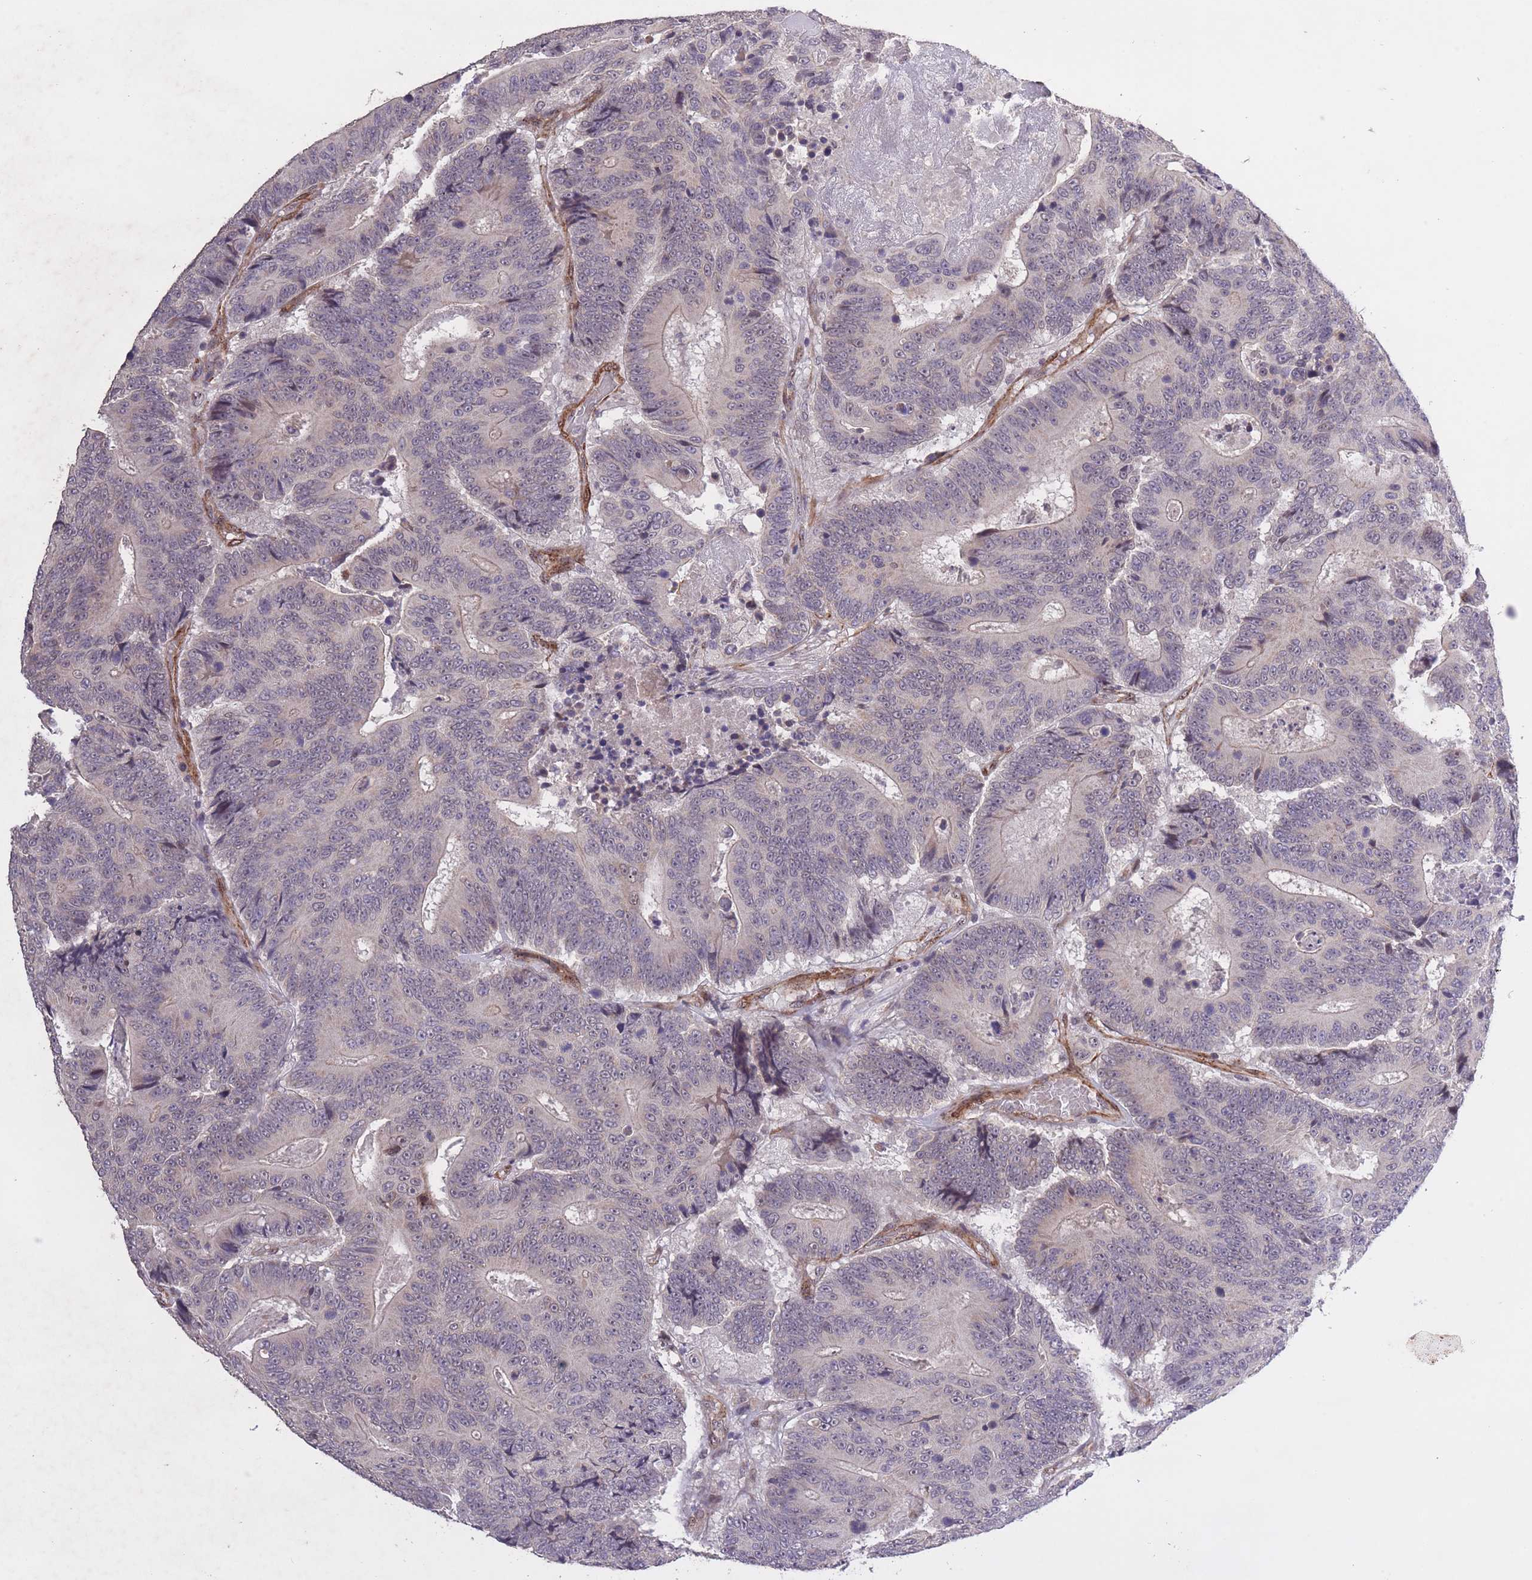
{"staining": {"intensity": "negative", "quantity": "none", "location": "none"}, "tissue": "colorectal cancer", "cell_type": "Tumor cells", "image_type": "cancer", "snomed": [{"axis": "morphology", "description": "Adenocarcinoma, NOS"}, {"axis": "topography", "description": "Colon"}], "caption": "A histopathology image of colorectal cancer stained for a protein exhibits no brown staining in tumor cells.", "gene": "CBX6", "patient": {"sex": "male", "age": 83}}